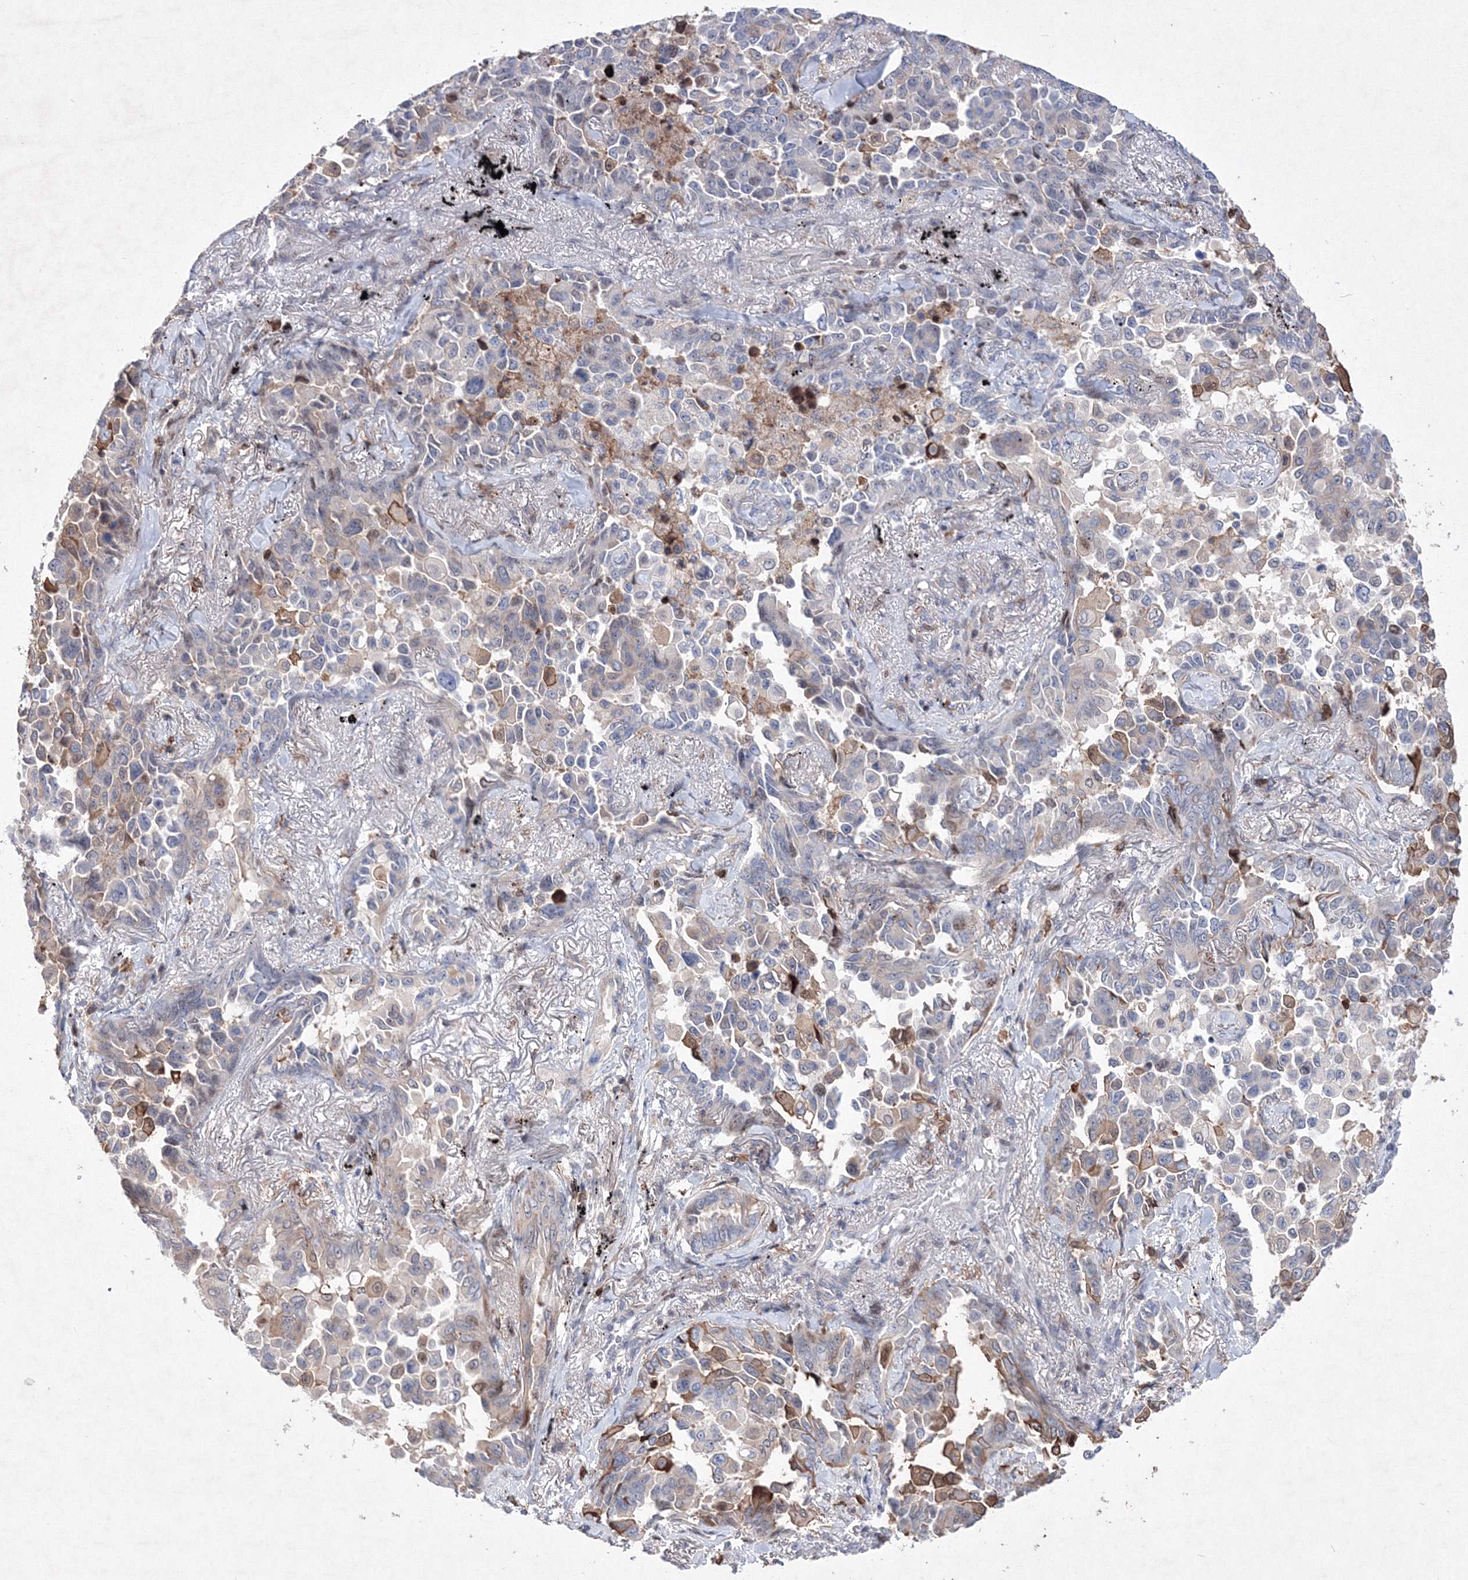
{"staining": {"intensity": "moderate", "quantity": "<25%", "location": "cytoplasmic/membranous"}, "tissue": "lung cancer", "cell_type": "Tumor cells", "image_type": "cancer", "snomed": [{"axis": "morphology", "description": "Adenocarcinoma, NOS"}, {"axis": "topography", "description": "Lung"}], "caption": "Immunohistochemical staining of human lung adenocarcinoma displays moderate cytoplasmic/membranous protein positivity in about <25% of tumor cells. The protein of interest is shown in brown color, while the nuclei are stained blue.", "gene": "RNPEPL1", "patient": {"sex": "female", "age": 67}}